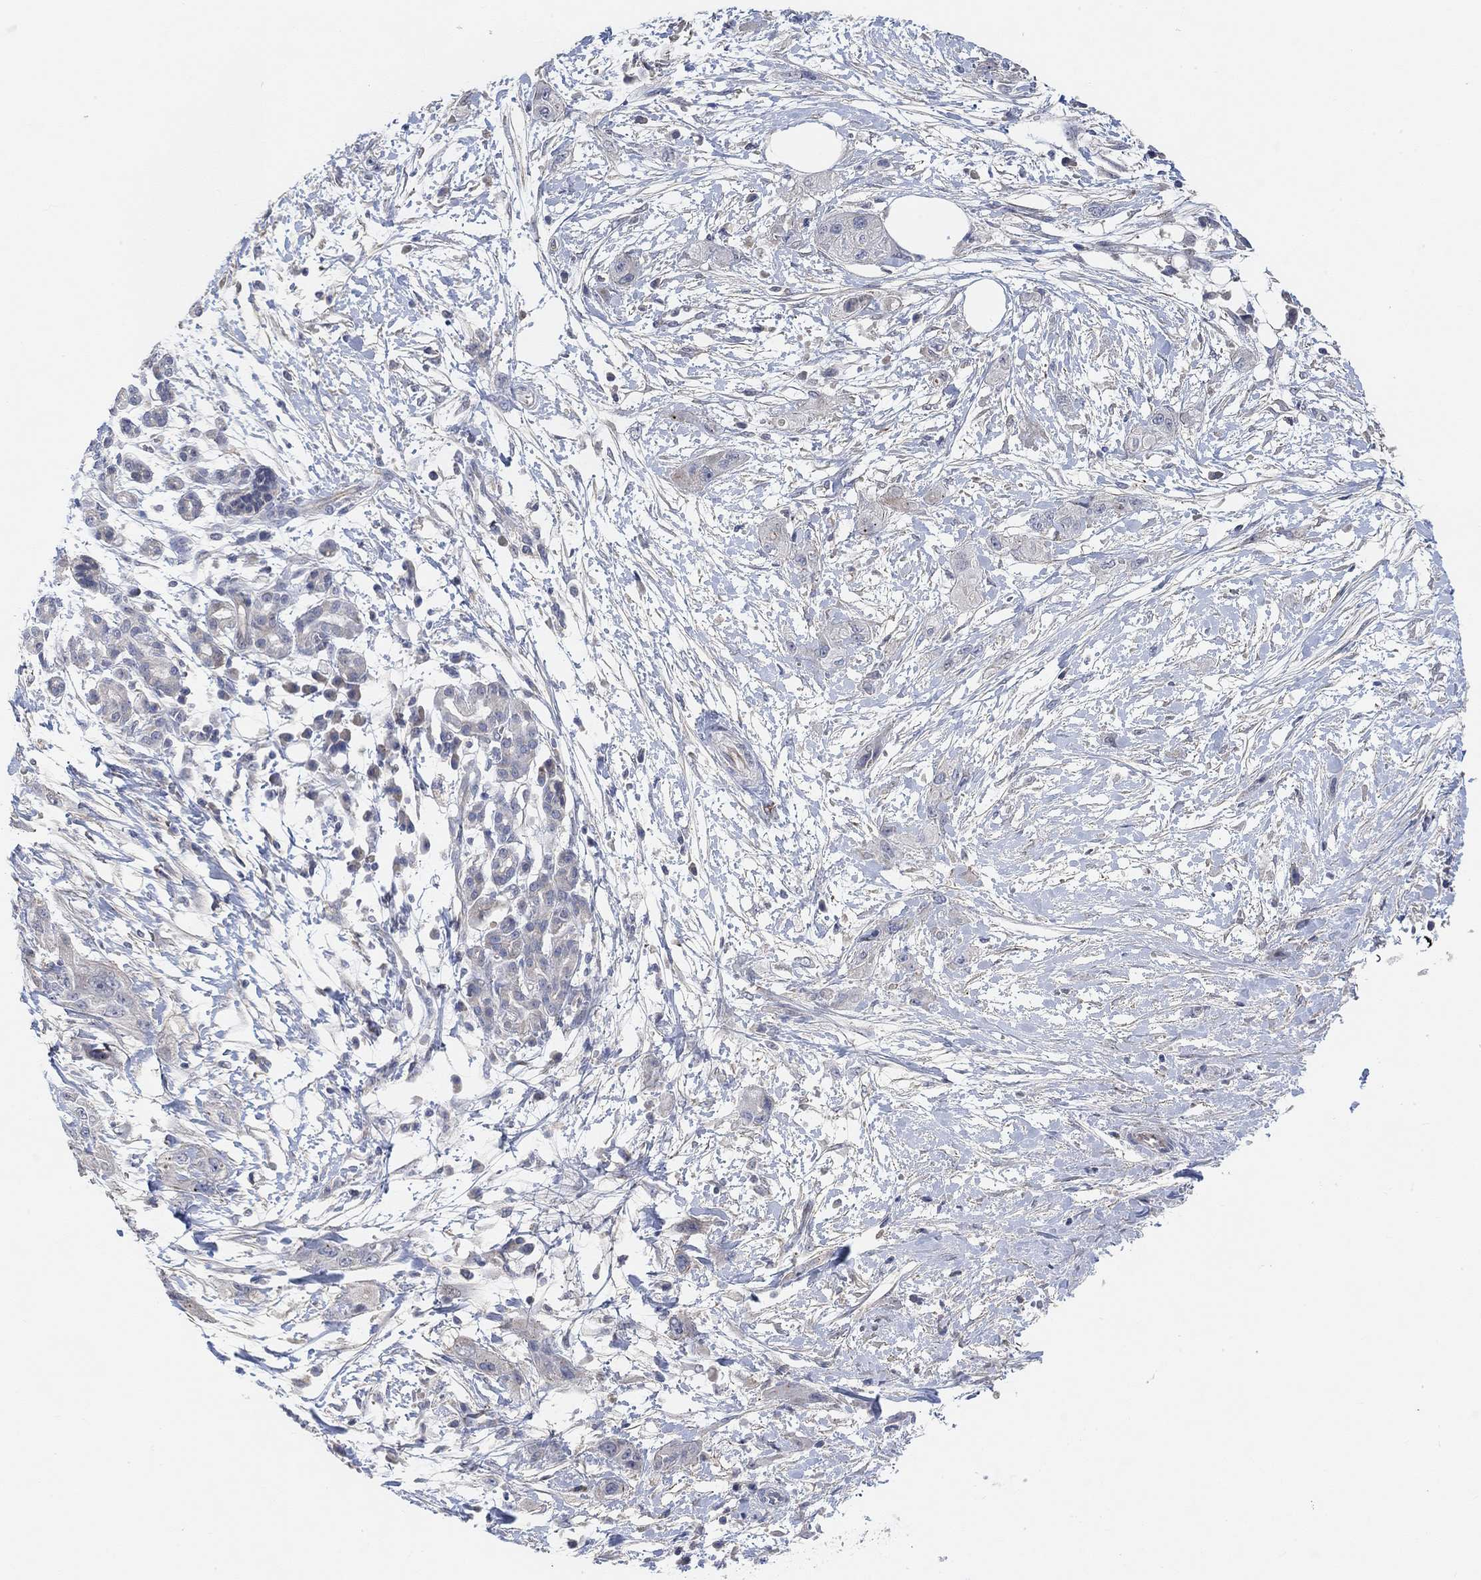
{"staining": {"intensity": "weak", "quantity": "<25%", "location": "cytoplasmic/membranous"}, "tissue": "pancreatic cancer", "cell_type": "Tumor cells", "image_type": "cancer", "snomed": [{"axis": "morphology", "description": "Adenocarcinoma, NOS"}, {"axis": "topography", "description": "Pancreas"}], "caption": "Immunohistochemistry (IHC) photomicrograph of neoplastic tissue: pancreatic adenocarcinoma stained with DAB (3,3'-diaminobenzidine) demonstrates no significant protein staining in tumor cells.", "gene": "HCRTR1", "patient": {"sex": "male", "age": 72}}